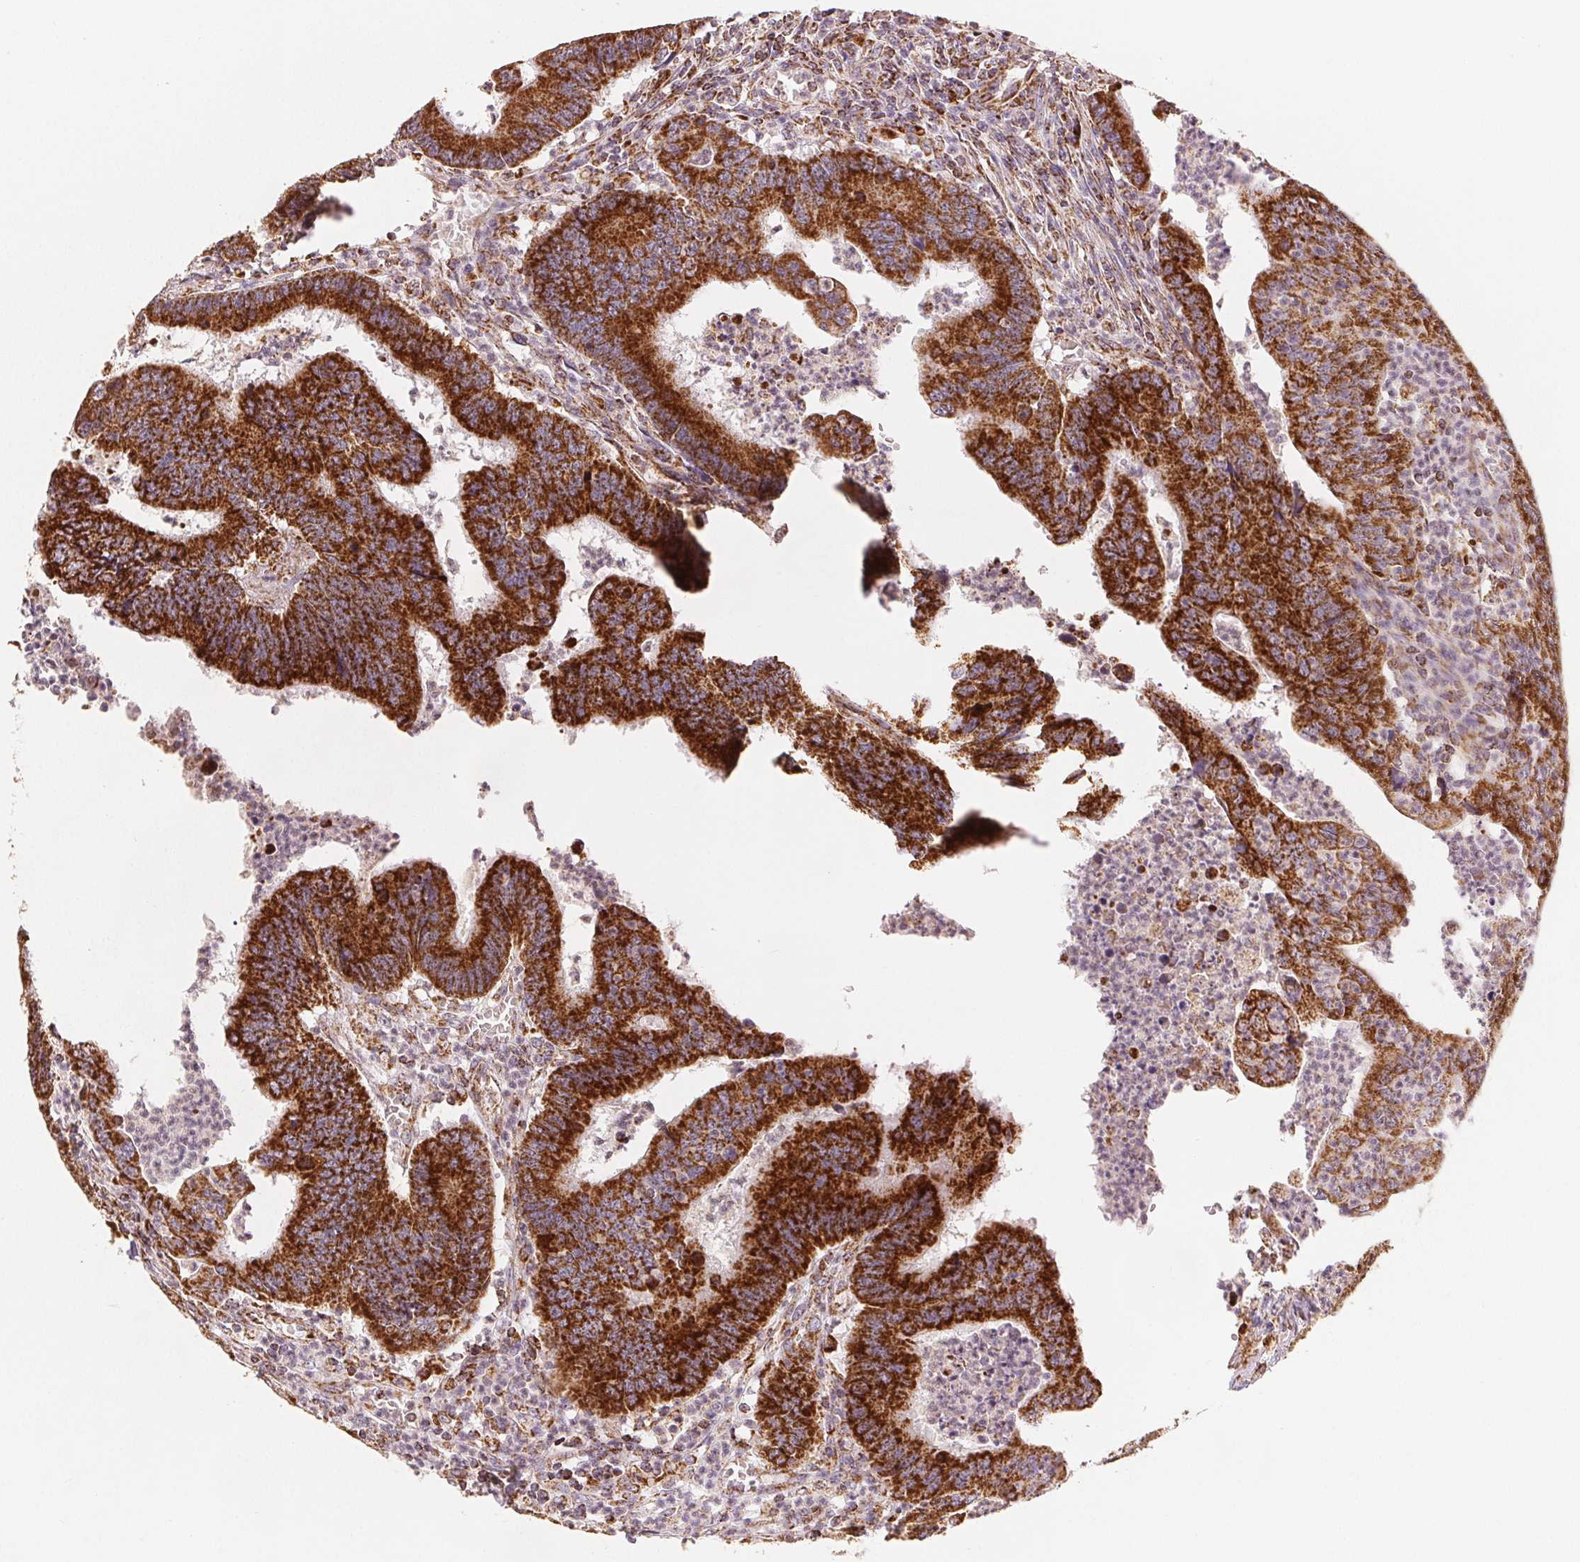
{"staining": {"intensity": "strong", "quantity": ">75%", "location": "cytoplasmic/membranous"}, "tissue": "colorectal cancer", "cell_type": "Tumor cells", "image_type": "cancer", "snomed": [{"axis": "morphology", "description": "Adenocarcinoma, NOS"}, {"axis": "topography", "description": "Colon"}], "caption": "Colorectal adenocarcinoma tissue shows strong cytoplasmic/membranous staining in about >75% of tumor cells", "gene": "SDHB", "patient": {"sex": "female", "age": 67}}